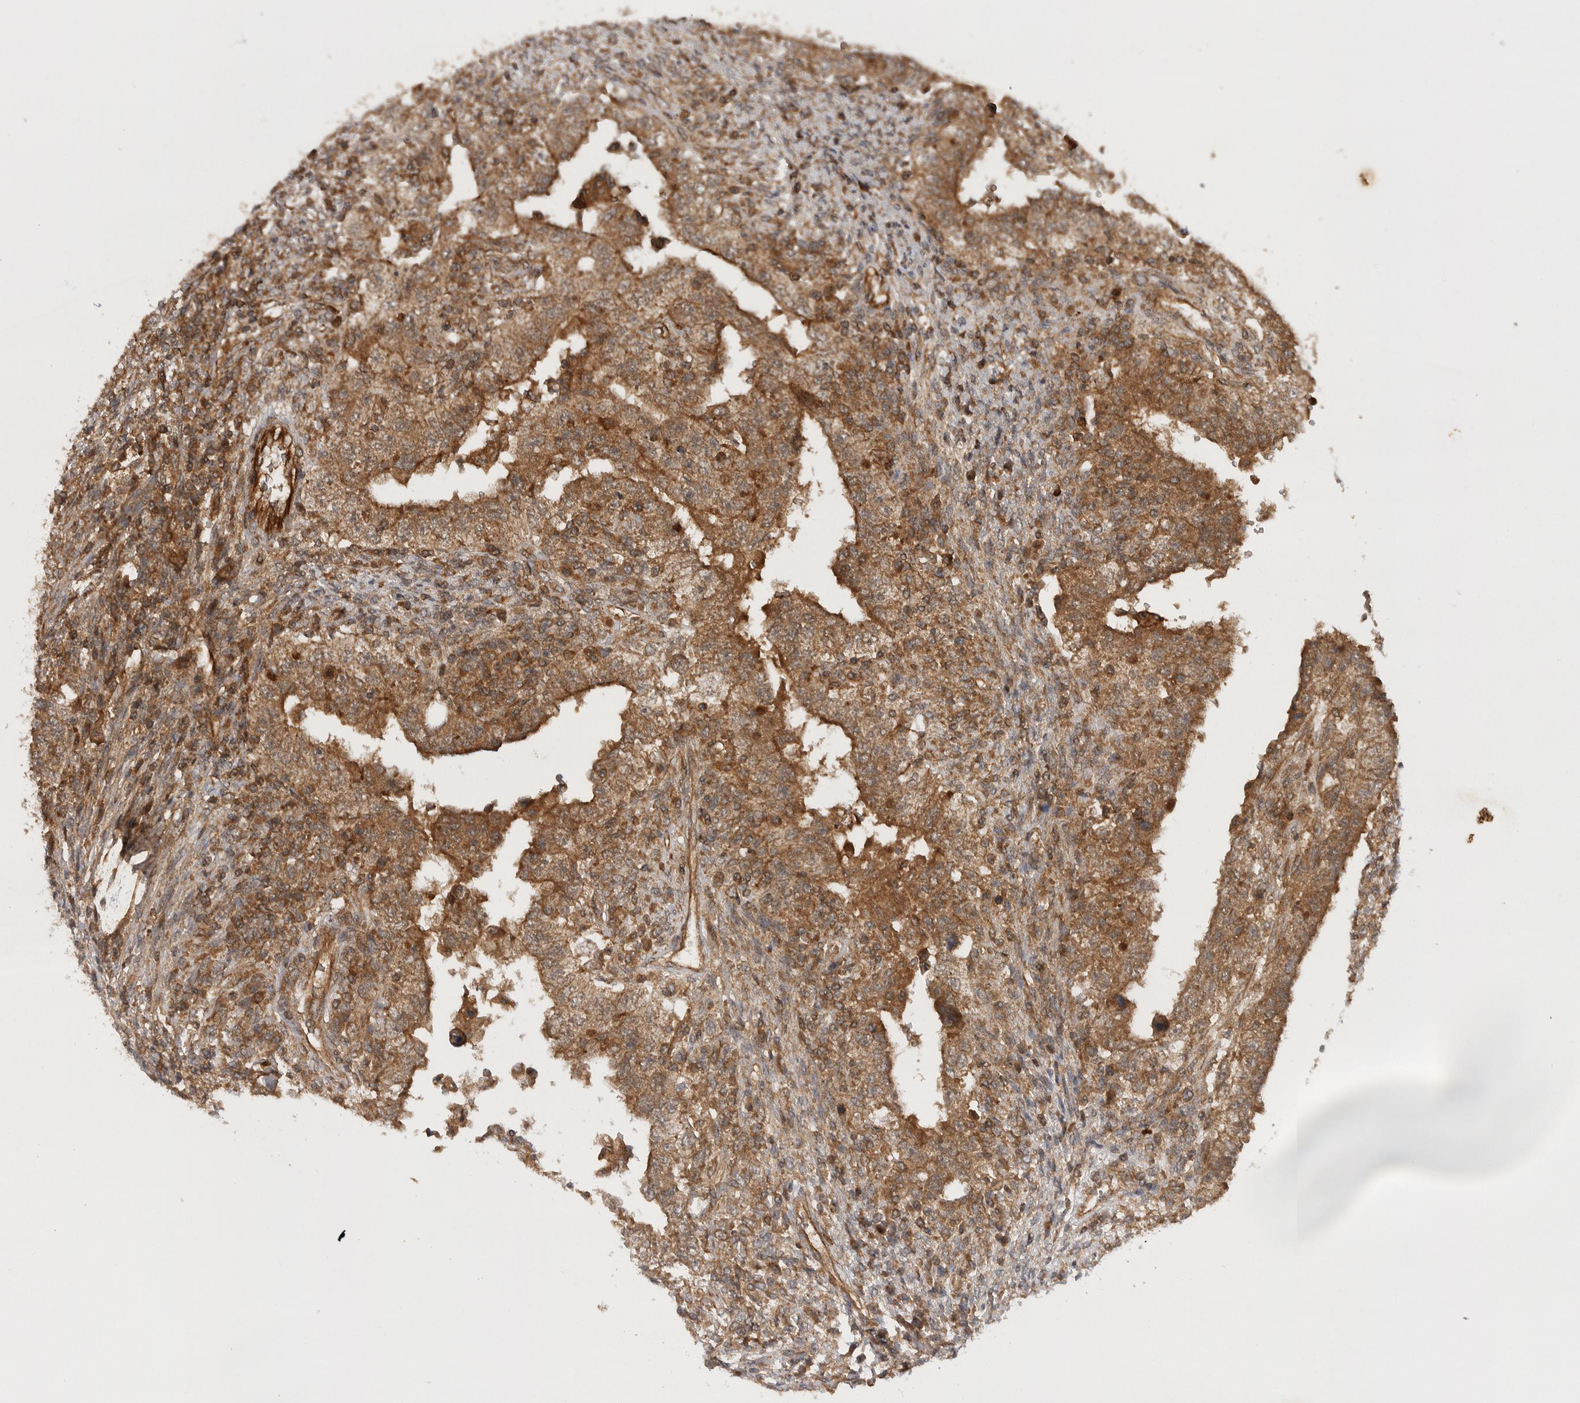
{"staining": {"intensity": "moderate", "quantity": ">75%", "location": "cytoplasmic/membranous"}, "tissue": "testis cancer", "cell_type": "Tumor cells", "image_type": "cancer", "snomed": [{"axis": "morphology", "description": "Carcinoma, Embryonal, NOS"}, {"axis": "topography", "description": "Testis"}], "caption": "Testis embryonal carcinoma was stained to show a protein in brown. There is medium levels of moderate cytoplasmic/membranous positivity in about >75% of tumor cells.", "gene": "PRDX4", "patient": {"sex": "male", "age": 26}}